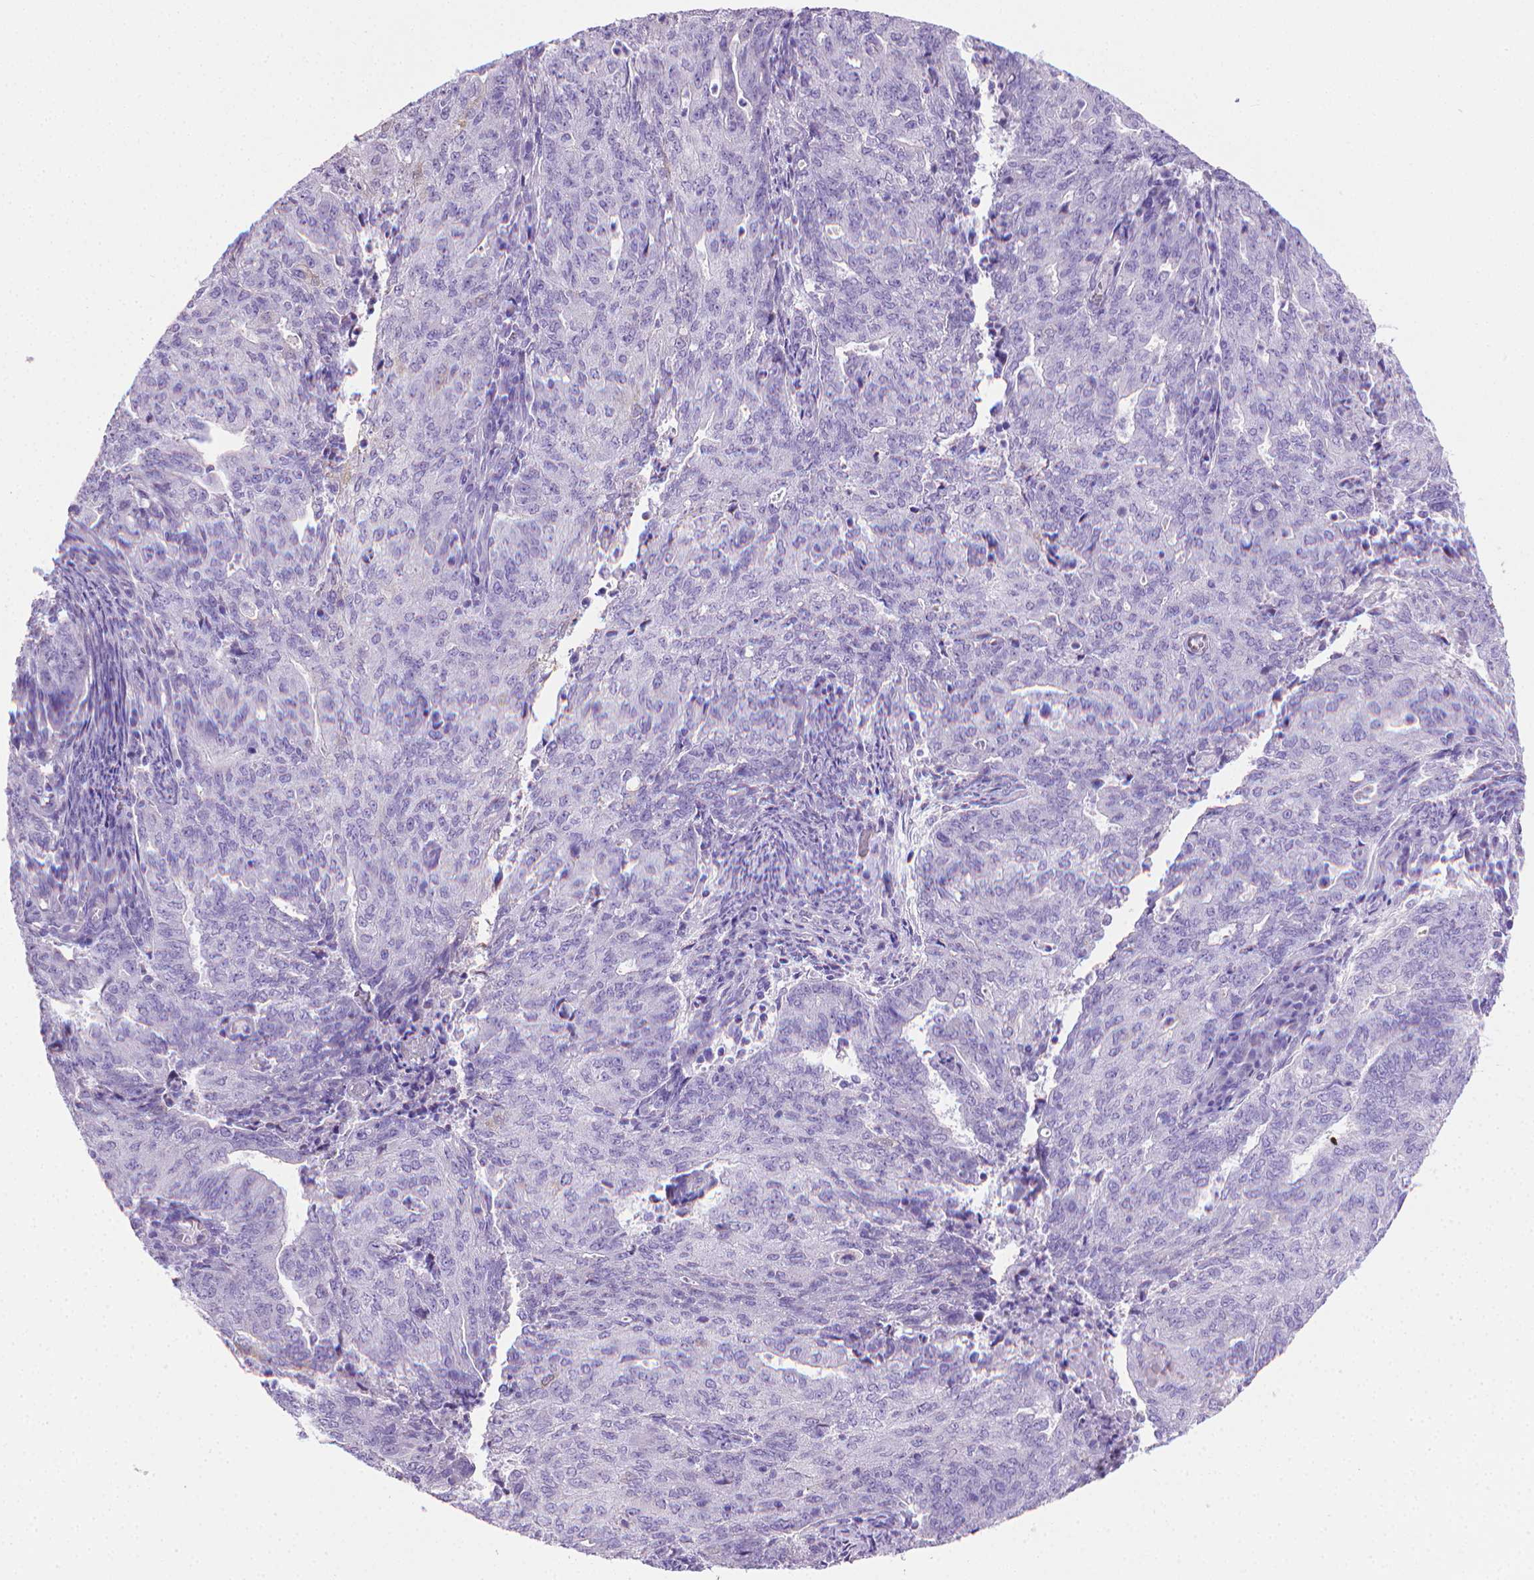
{"staining": {"intensity": "negative", "quantity": "none", "location": "none"}, "tissue": "endometrial cancer", "cell_type": "Tumor cells", "image_type": "cancer", "snomed": [{"axis": "morphology", "description": "Adenocarcinoma, NOS"}, {"axis": "topography", "description": "Endometrium"}], "caption": "DAB (3,3'-diaminobenzidine) immunohistochemical staining of human endometrial cancer demonstrates no significant positivity in tumor cells.", "gene": "PNMA2", "patient": {"sex": "female", "age": 82}}